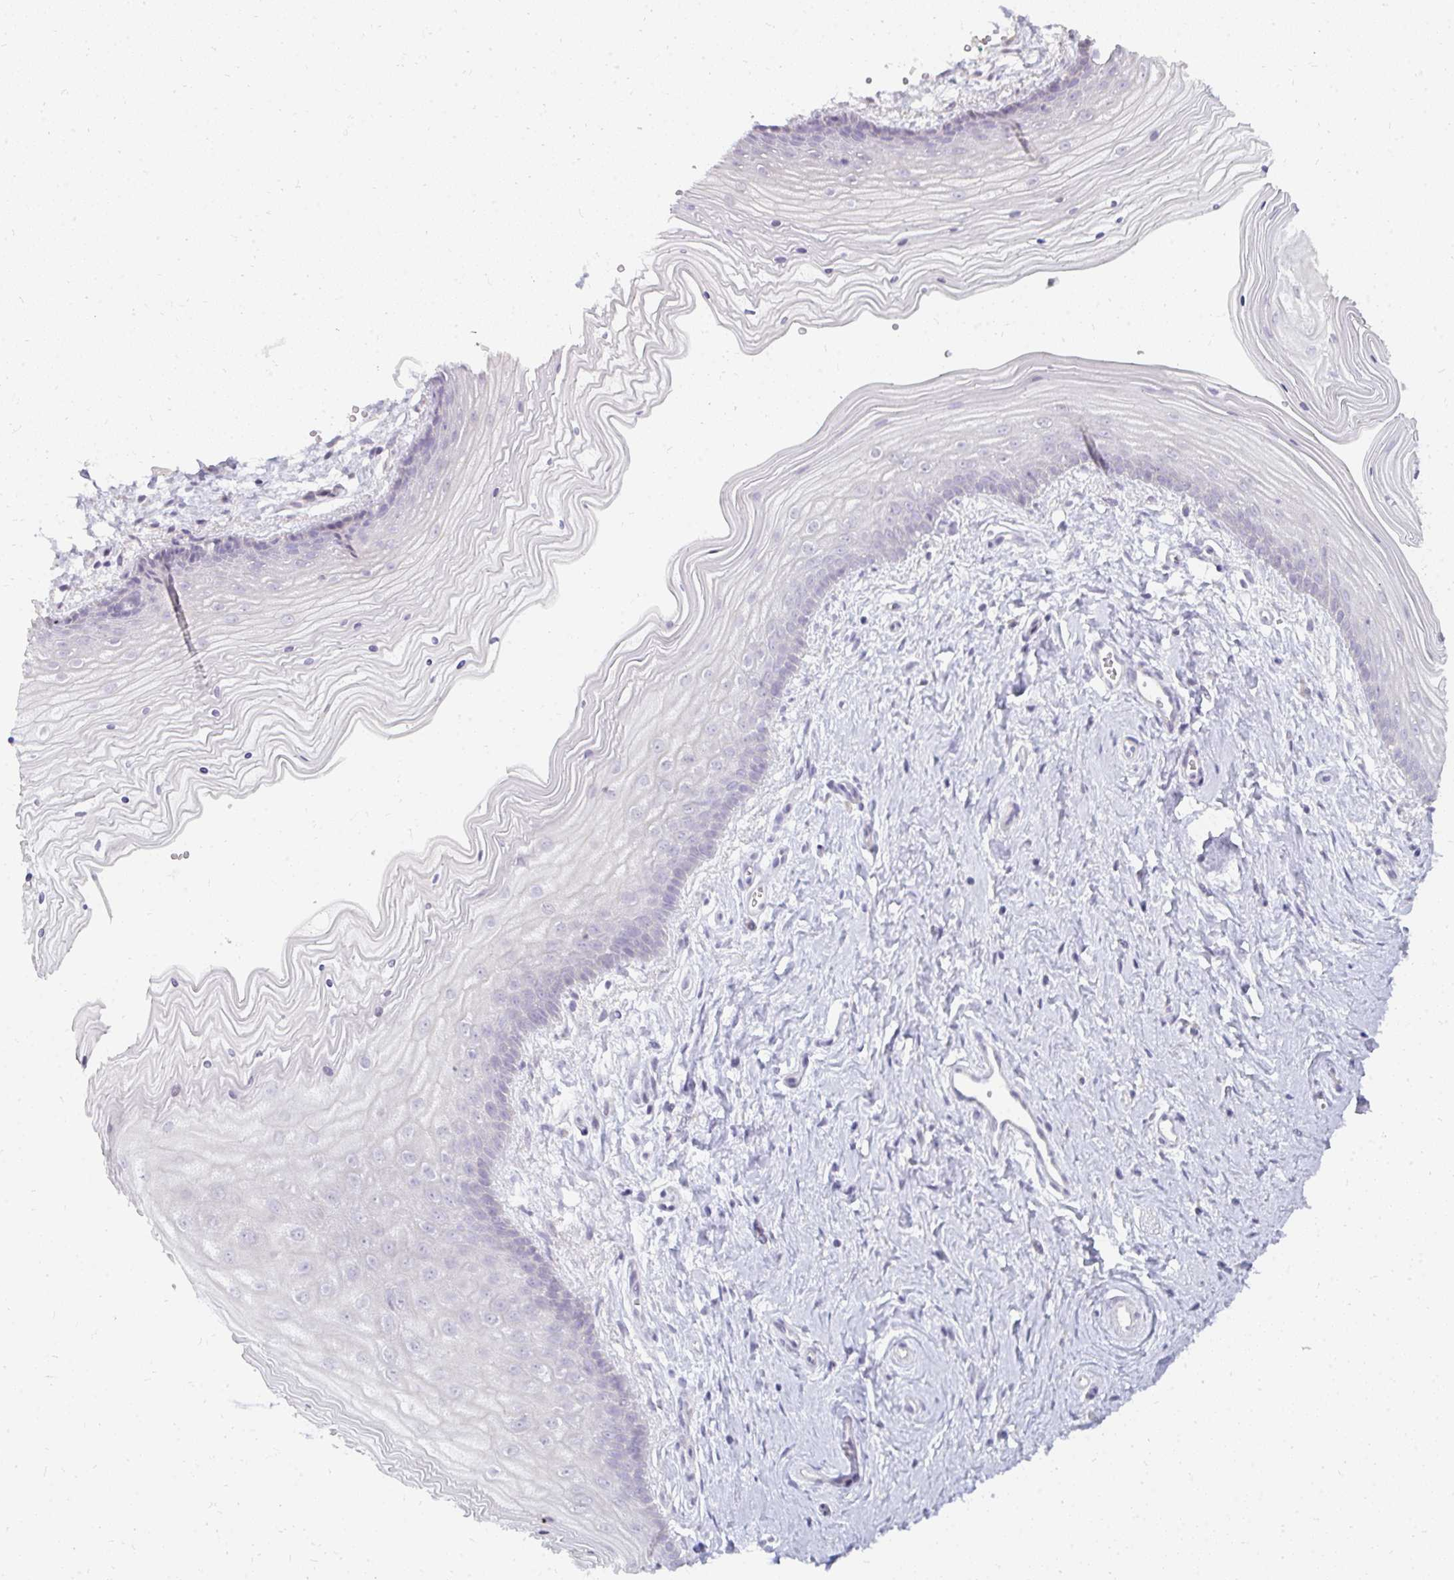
{"staining": {"intensity": "negative", "quantity": "none", "location": "none"}, "tissue": "vagina", "cell_type": "Squamous epithelial cells", "image_type": "normal", "snomed": [{"axis": "morphology", "description": "Normal tissue, NOS"}, {"axis": "topography", "description": "Vagina"}], "caption": "Image shows no significant protein expression in squamous epithelial cells of benign vagina. The staining was performed using DAB (3,3'-diaminobenzidine) to visualize the protein expression in brown, while the nuclei were stained in blue with hematoxylin (Magnification: 20x).", "gene": "PPP1R3G", "patient": {"sex": "female", "age": 38}}